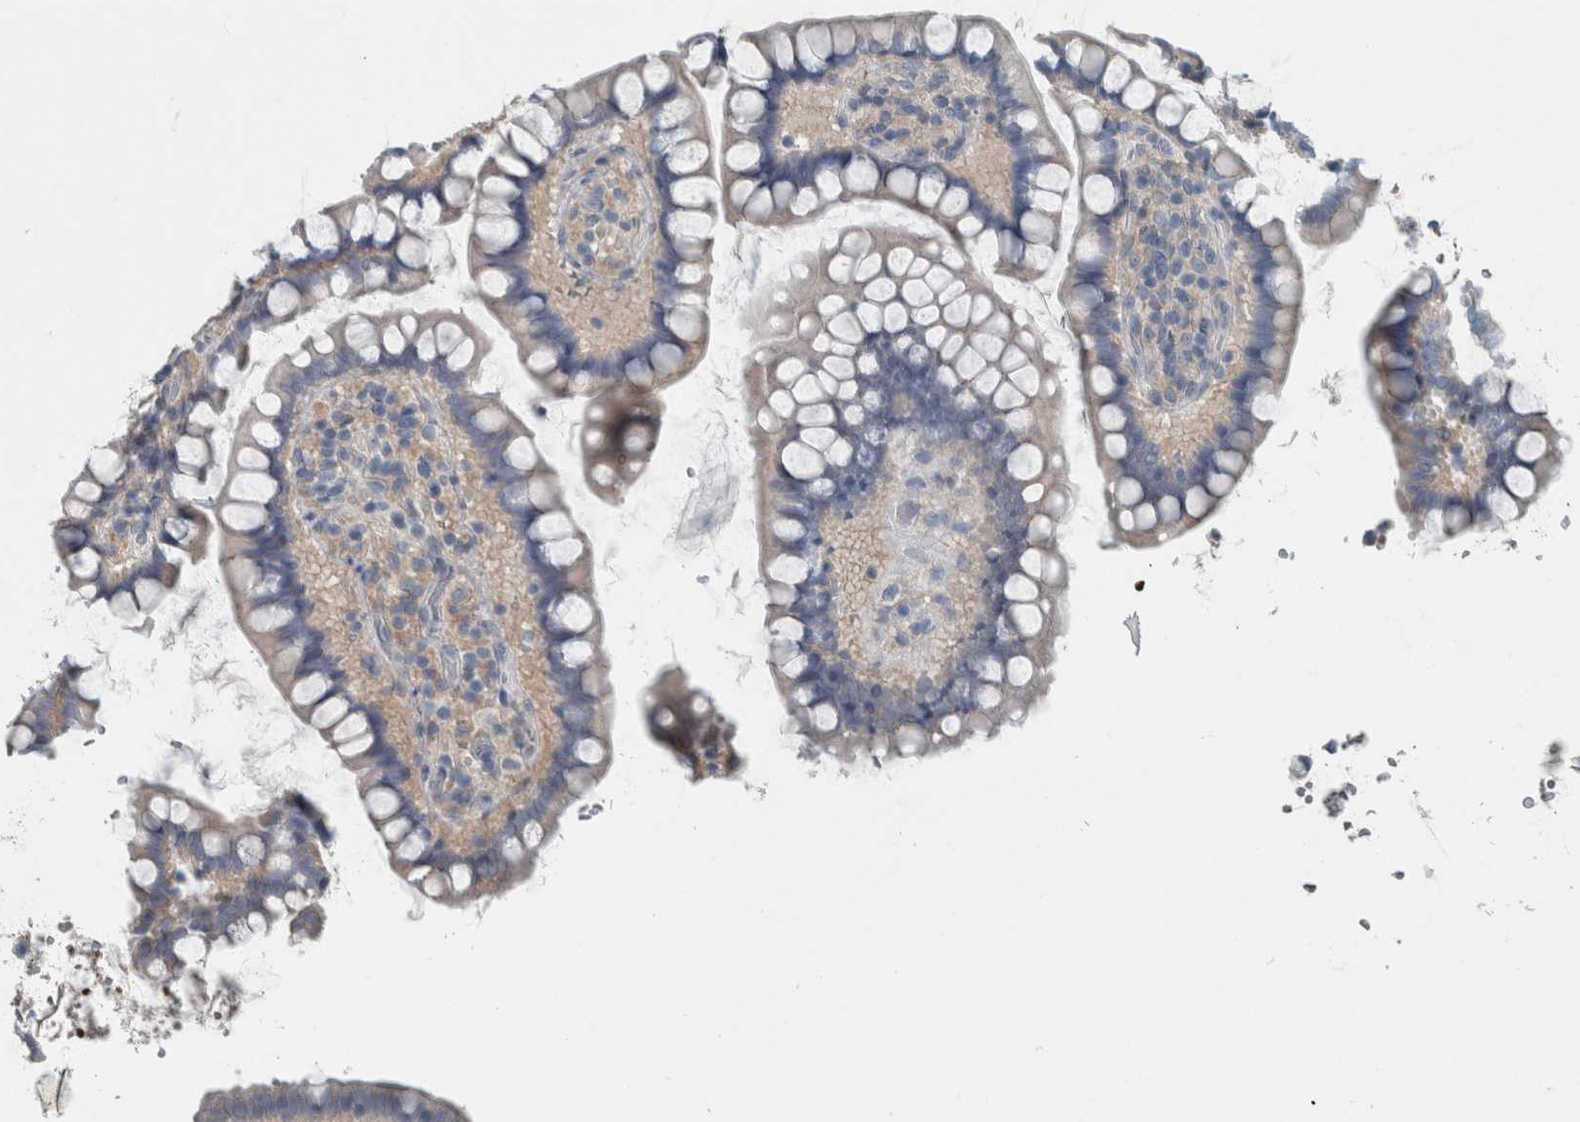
{"staining": {"intensity": "negative", "quantity": "none", "location": "none"}, "tissue": "small intestine", "cell_type": "Glandular cells", "image_type": "normal", "snomed": [{"axis": "morphology", "description": "Normal tissue, NOS"}, {"axis": "topography", "description": "Smooth muscle"}, {"axis": "topography", "description": "Small intestine"}], "caption": "IHC of benign human small intestine reveals no positivity in glandular cells.", "gene": "SH3GL2", "patient": {"sex": "female", "age": 84}}